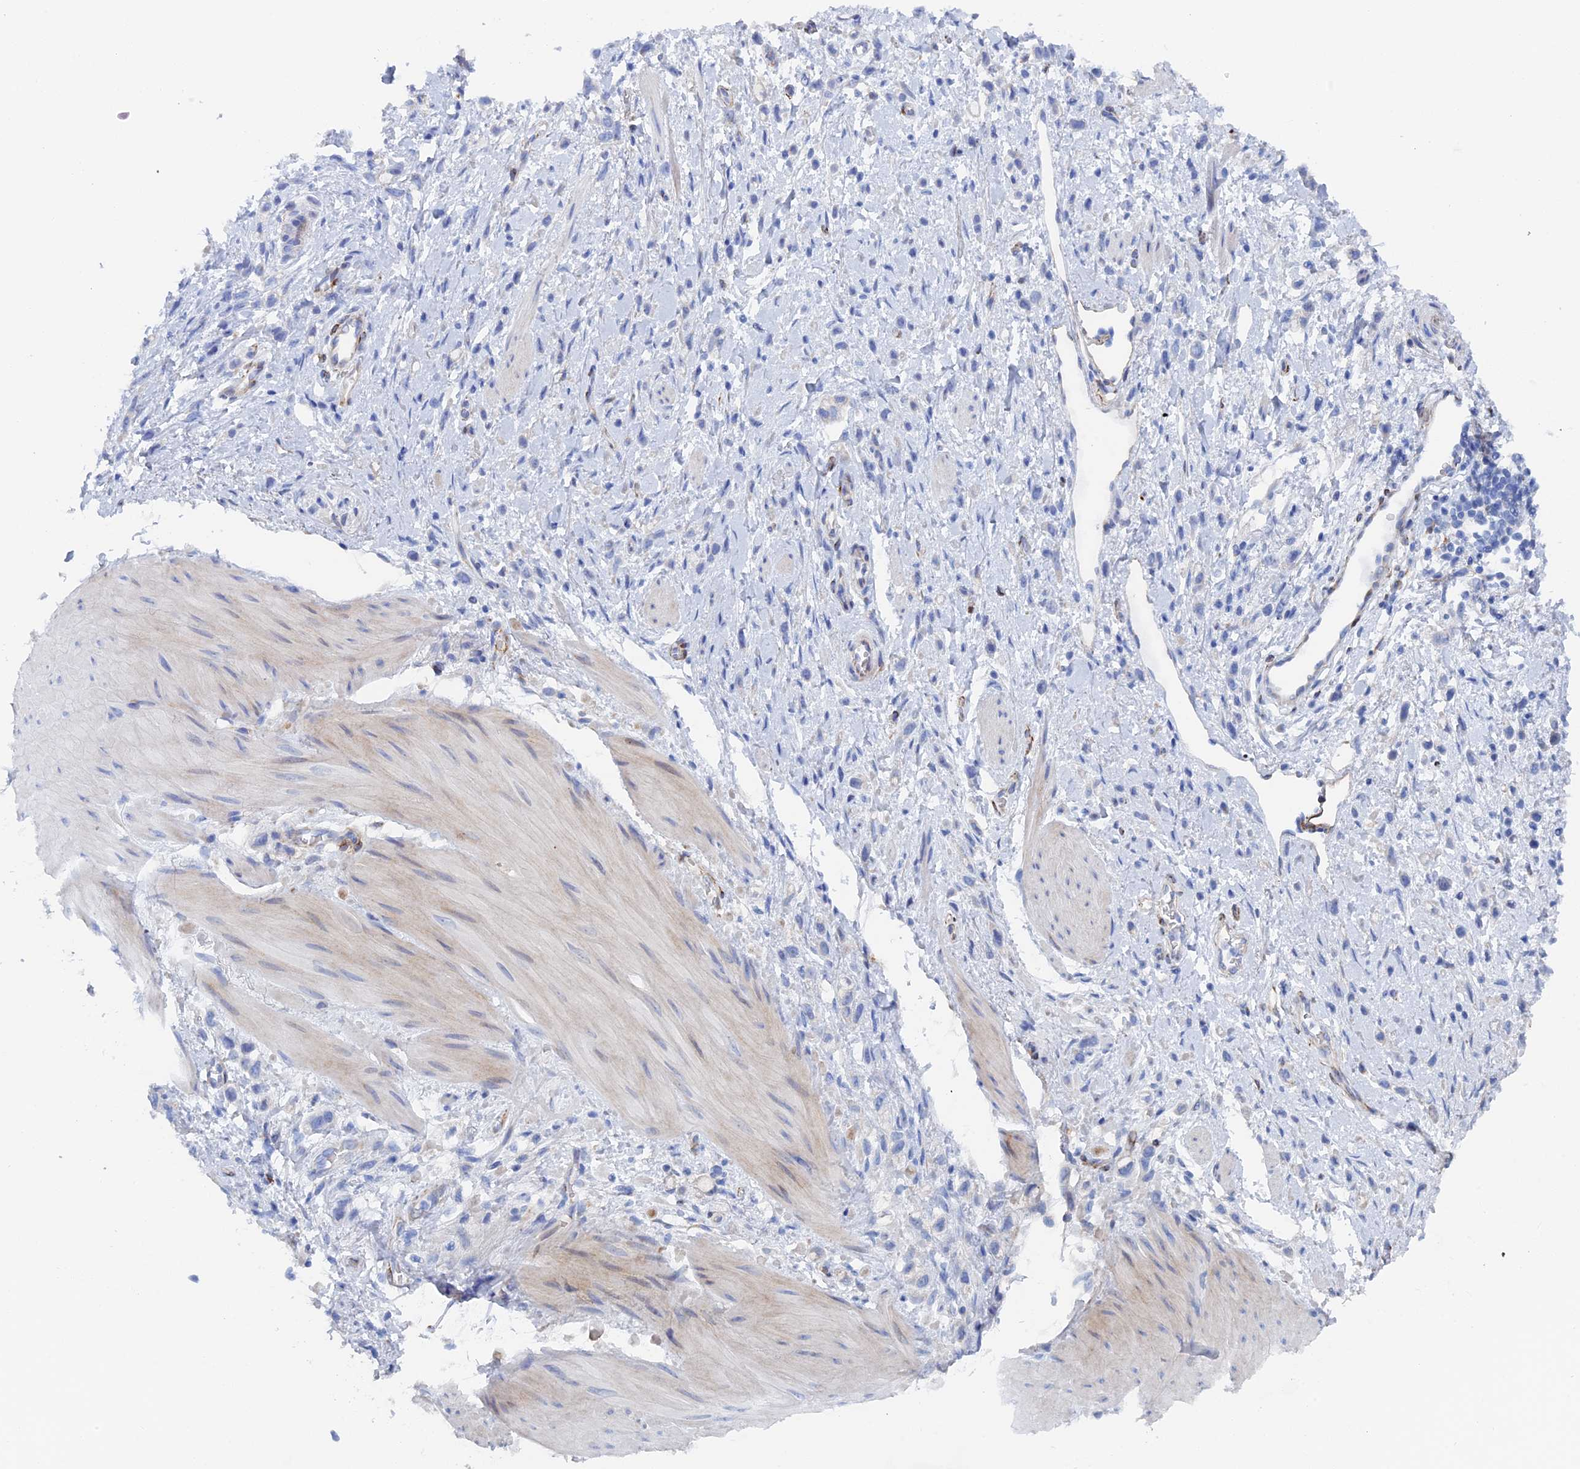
{"staining": {"intensity": "negative", "quantity": "none", "location": "none"}, "tissue": "stomach cancer", "cell_type": "Tumor cells", "image_type": "cancer", "snomed": [{"axis": "morphology", "description": "Adenocarcinoma, NOS"}, {"axis": "topography", "description": "Stomach"}], "caption": "DAB immunohistochemical staining of human stomach cancer (adenocarcinoma) exhibits no significant staining in tumor cells.", "gene": "COG7", "patient": {"sex": "female", "age": 65}}